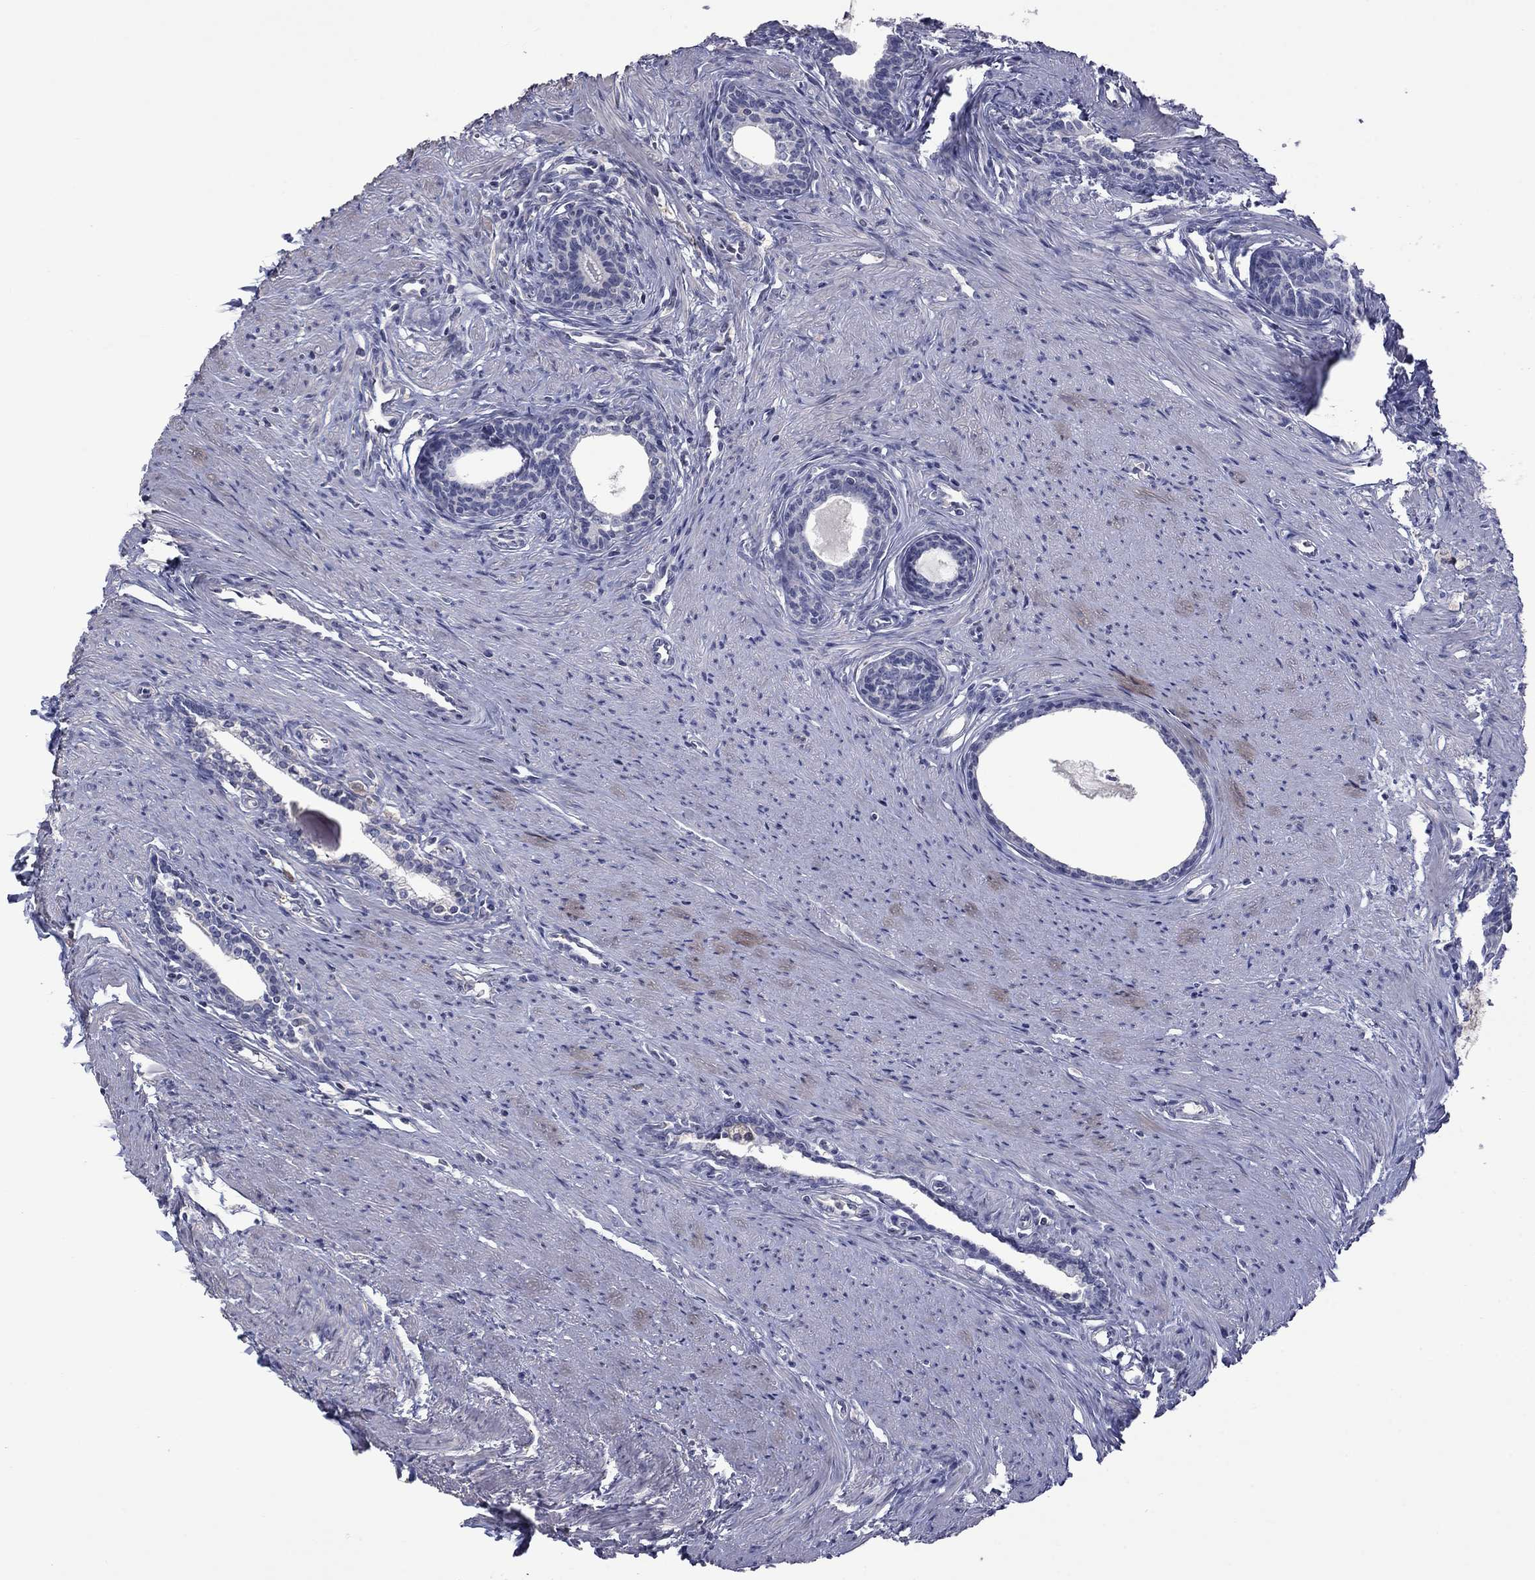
{"staining": {"intensity": "negative", "quantity": "none", "location": "none"}, "tissue": "prostate", "cell_type": "Glandular cells", "image_type": "normal", "snomed": [{"axis": "morphology", "description": "Normal tissue, NOS"}, {"axis": "topography", "description": "Prostate"}], "caption": "Photomicrograph shows no protein staining in glandular cells of unremarkable prostate. (DAB immunohistochemistry (IHC) with hematoxylin counter stain).", "gene": "PLEK", "patient": {"sex": "male", "age": 60}}